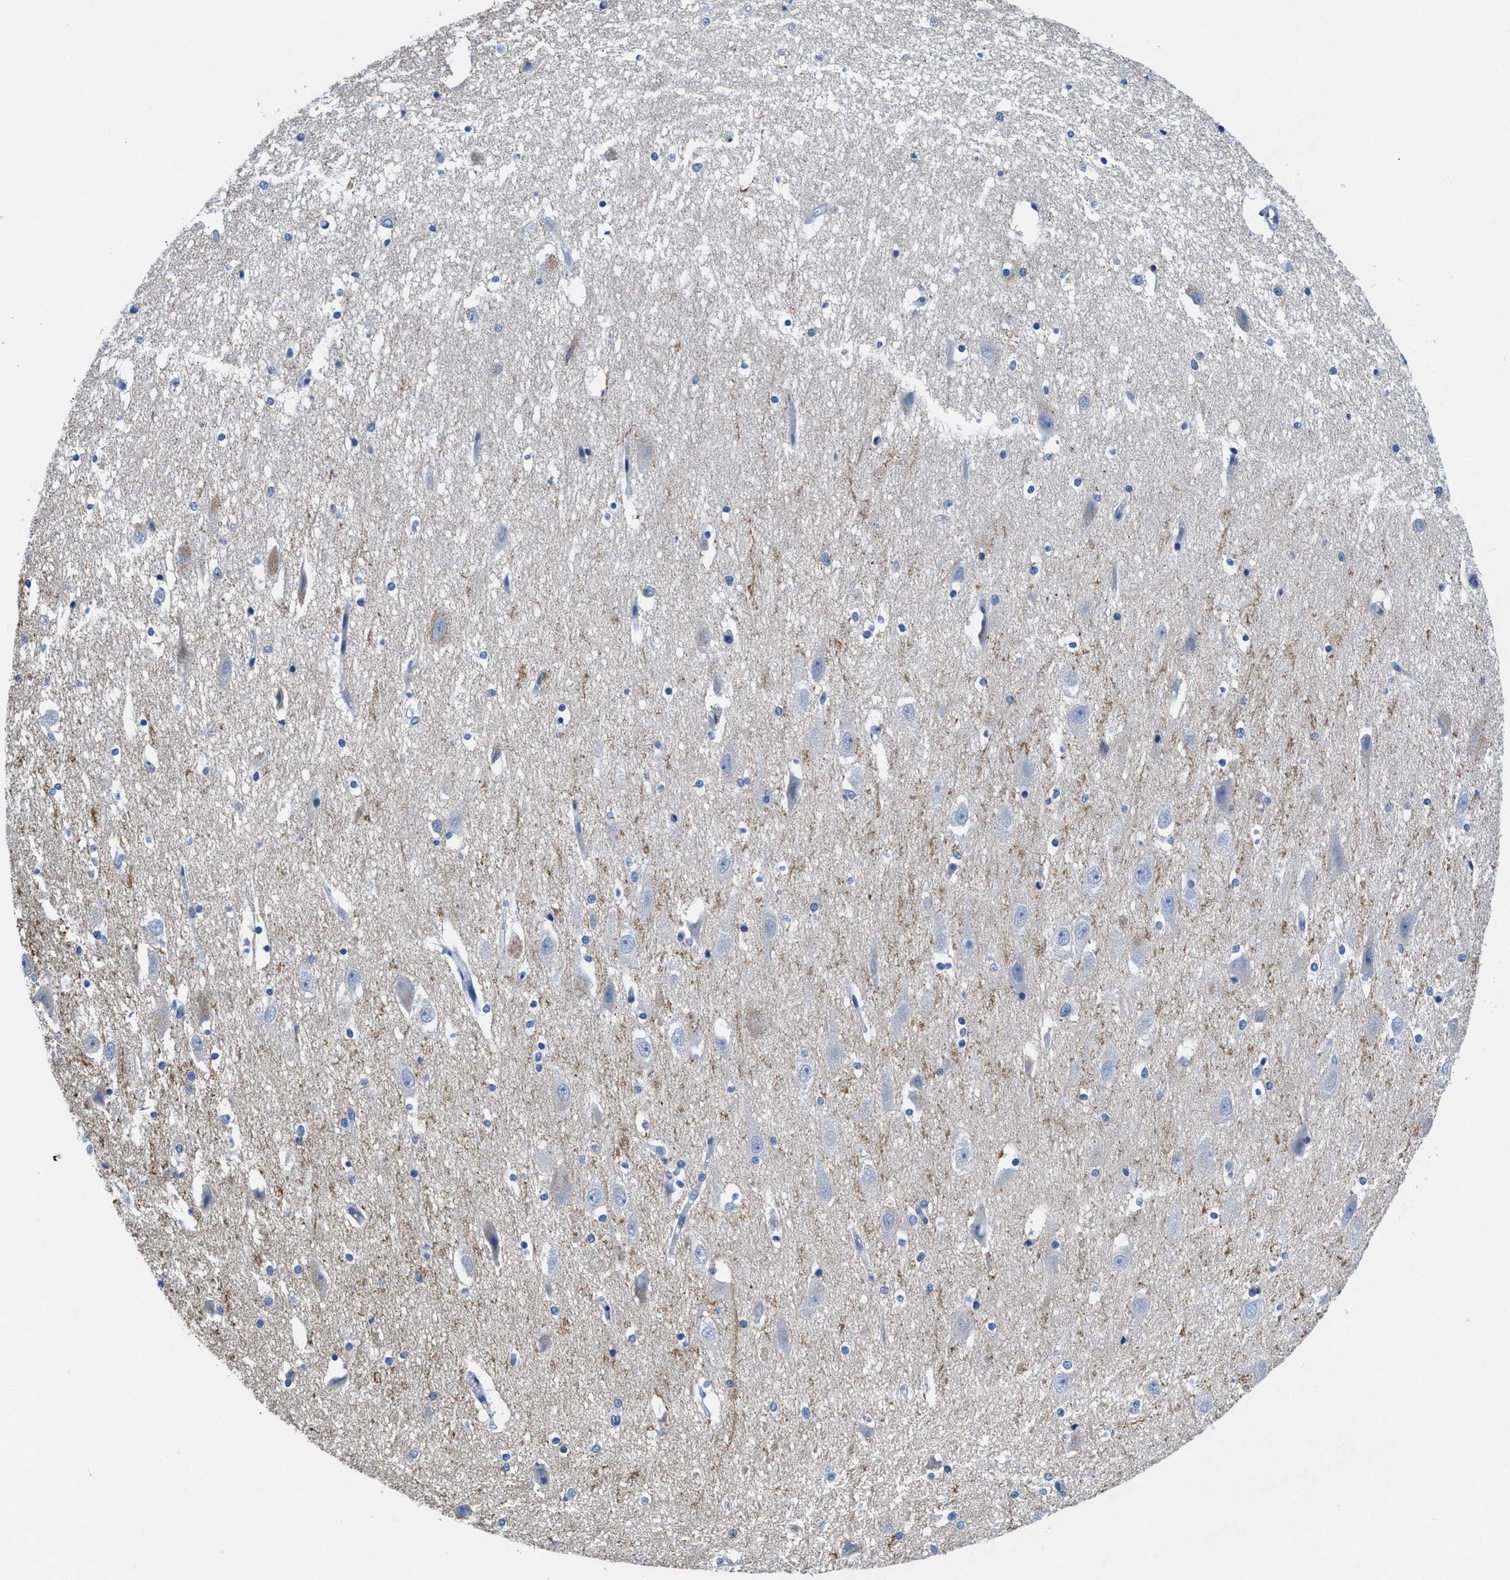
{"staining": {"intensity": "negative", "quantity": "none", "location": "none"}, "tissue": "hippocampus", "cell_type": "Glial cells", "image_type": "normal", "snomed": [{"axis": "morphology", "description": "Normal tissue, NOS"}, {"axis": "topography", "description": "Hippocampus"}], "caption": "This is a image of IHC staining of benign hippocampus, which shows no expression in glial cells. (DAB IHC with hematoxylin counter stain).", "gene": "SLFN13", "patient": {"sex": "female", "age": 19}}